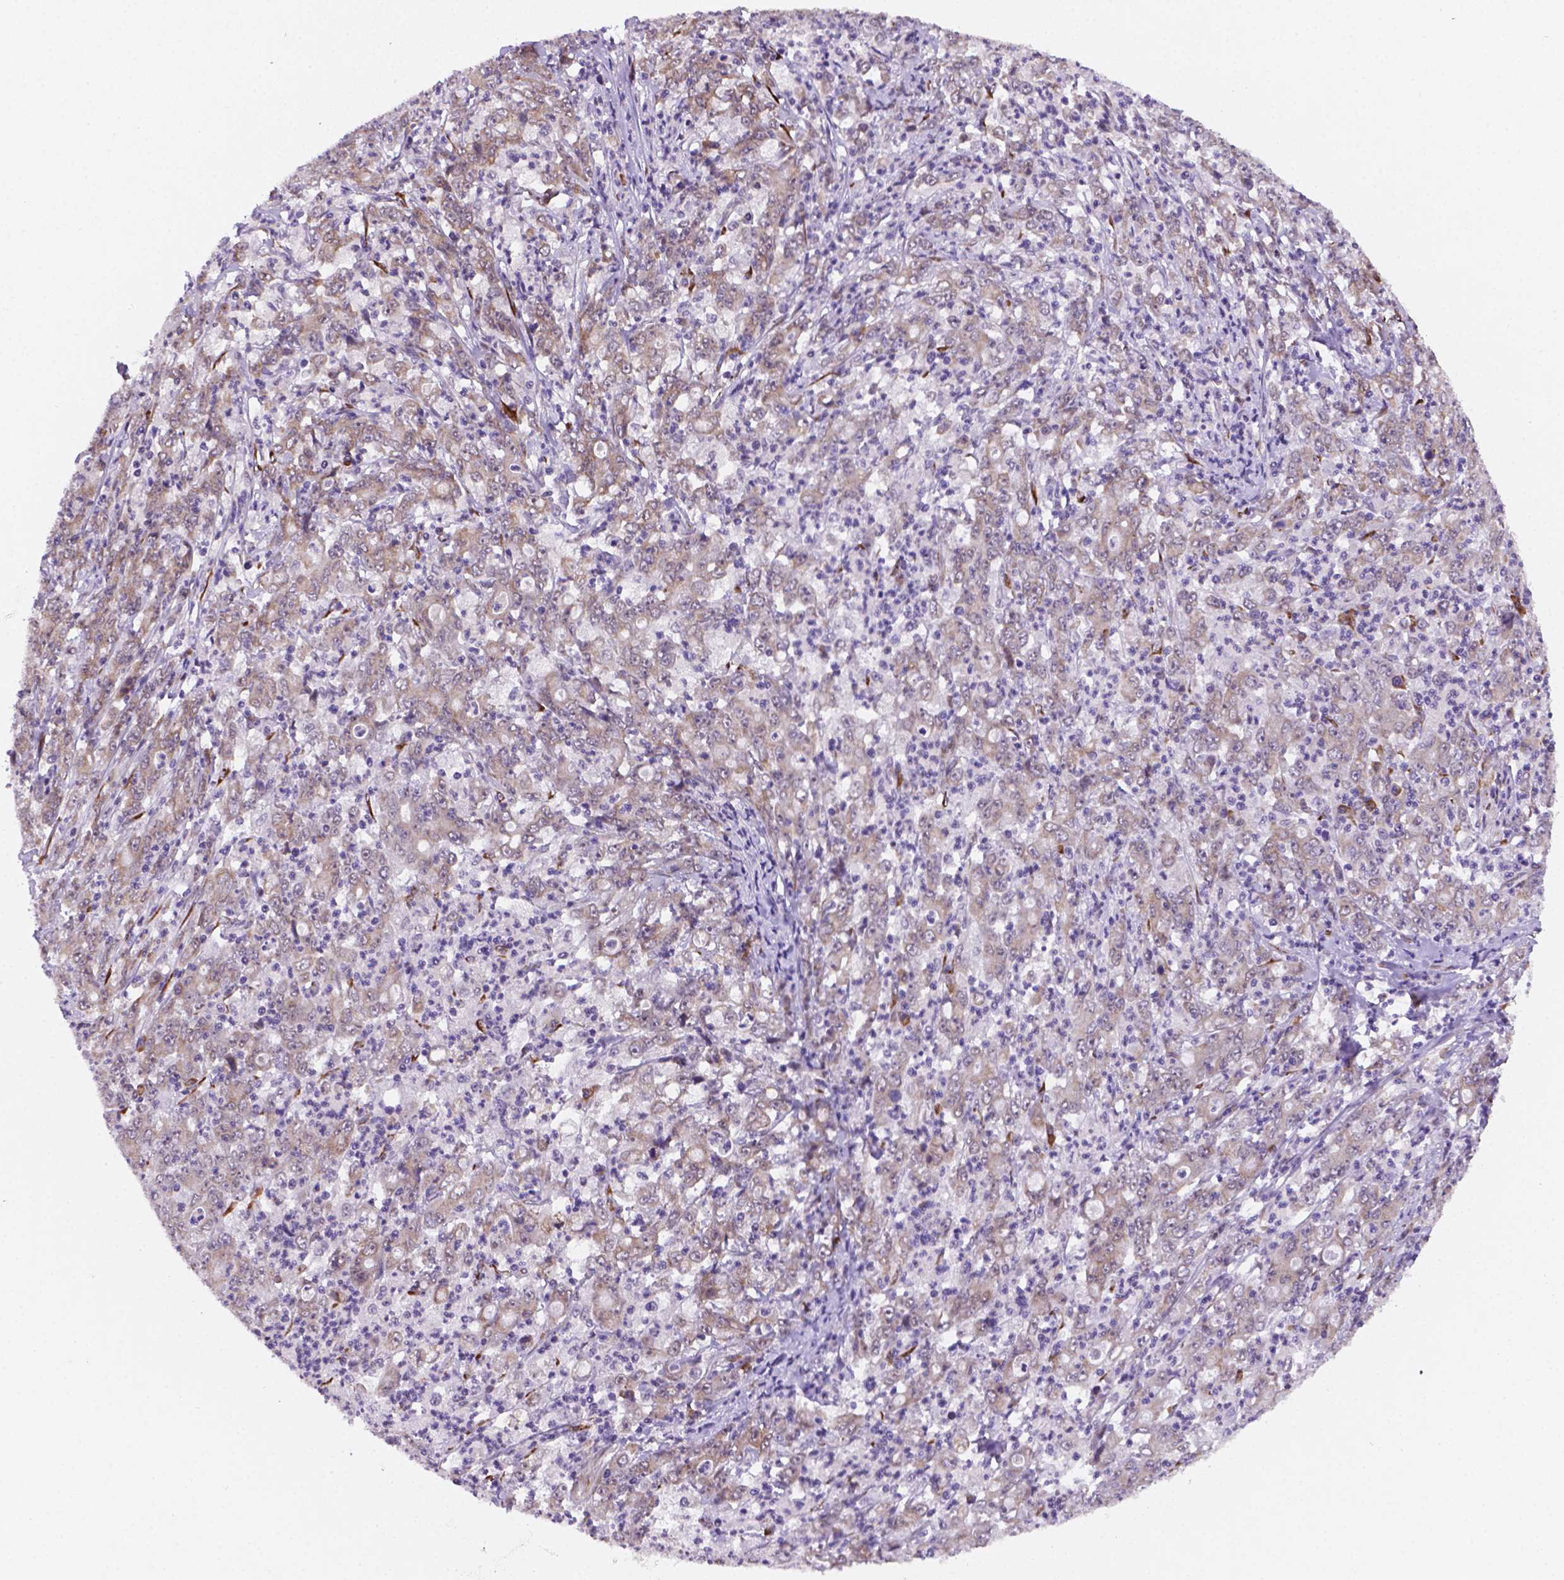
{"staining": {"intensity": "weak", "quantity": "<25%", "location": "cytoplasmic/membranous"}, "tissue": "stomach cancer", "cell_type": "Tumor cells", "image_type": "cancer", "snomed": [{"axis": "morphology", "description": "Adenocarcinoma, NOS"}, {"axis": "topography", "description": "Stomach, lower"}], "caption": "Tumor cells are negative for brown protein staining in stomach cancer.", "gene": "FNIP1", "patient": {"sex": "female", "age": 71}}